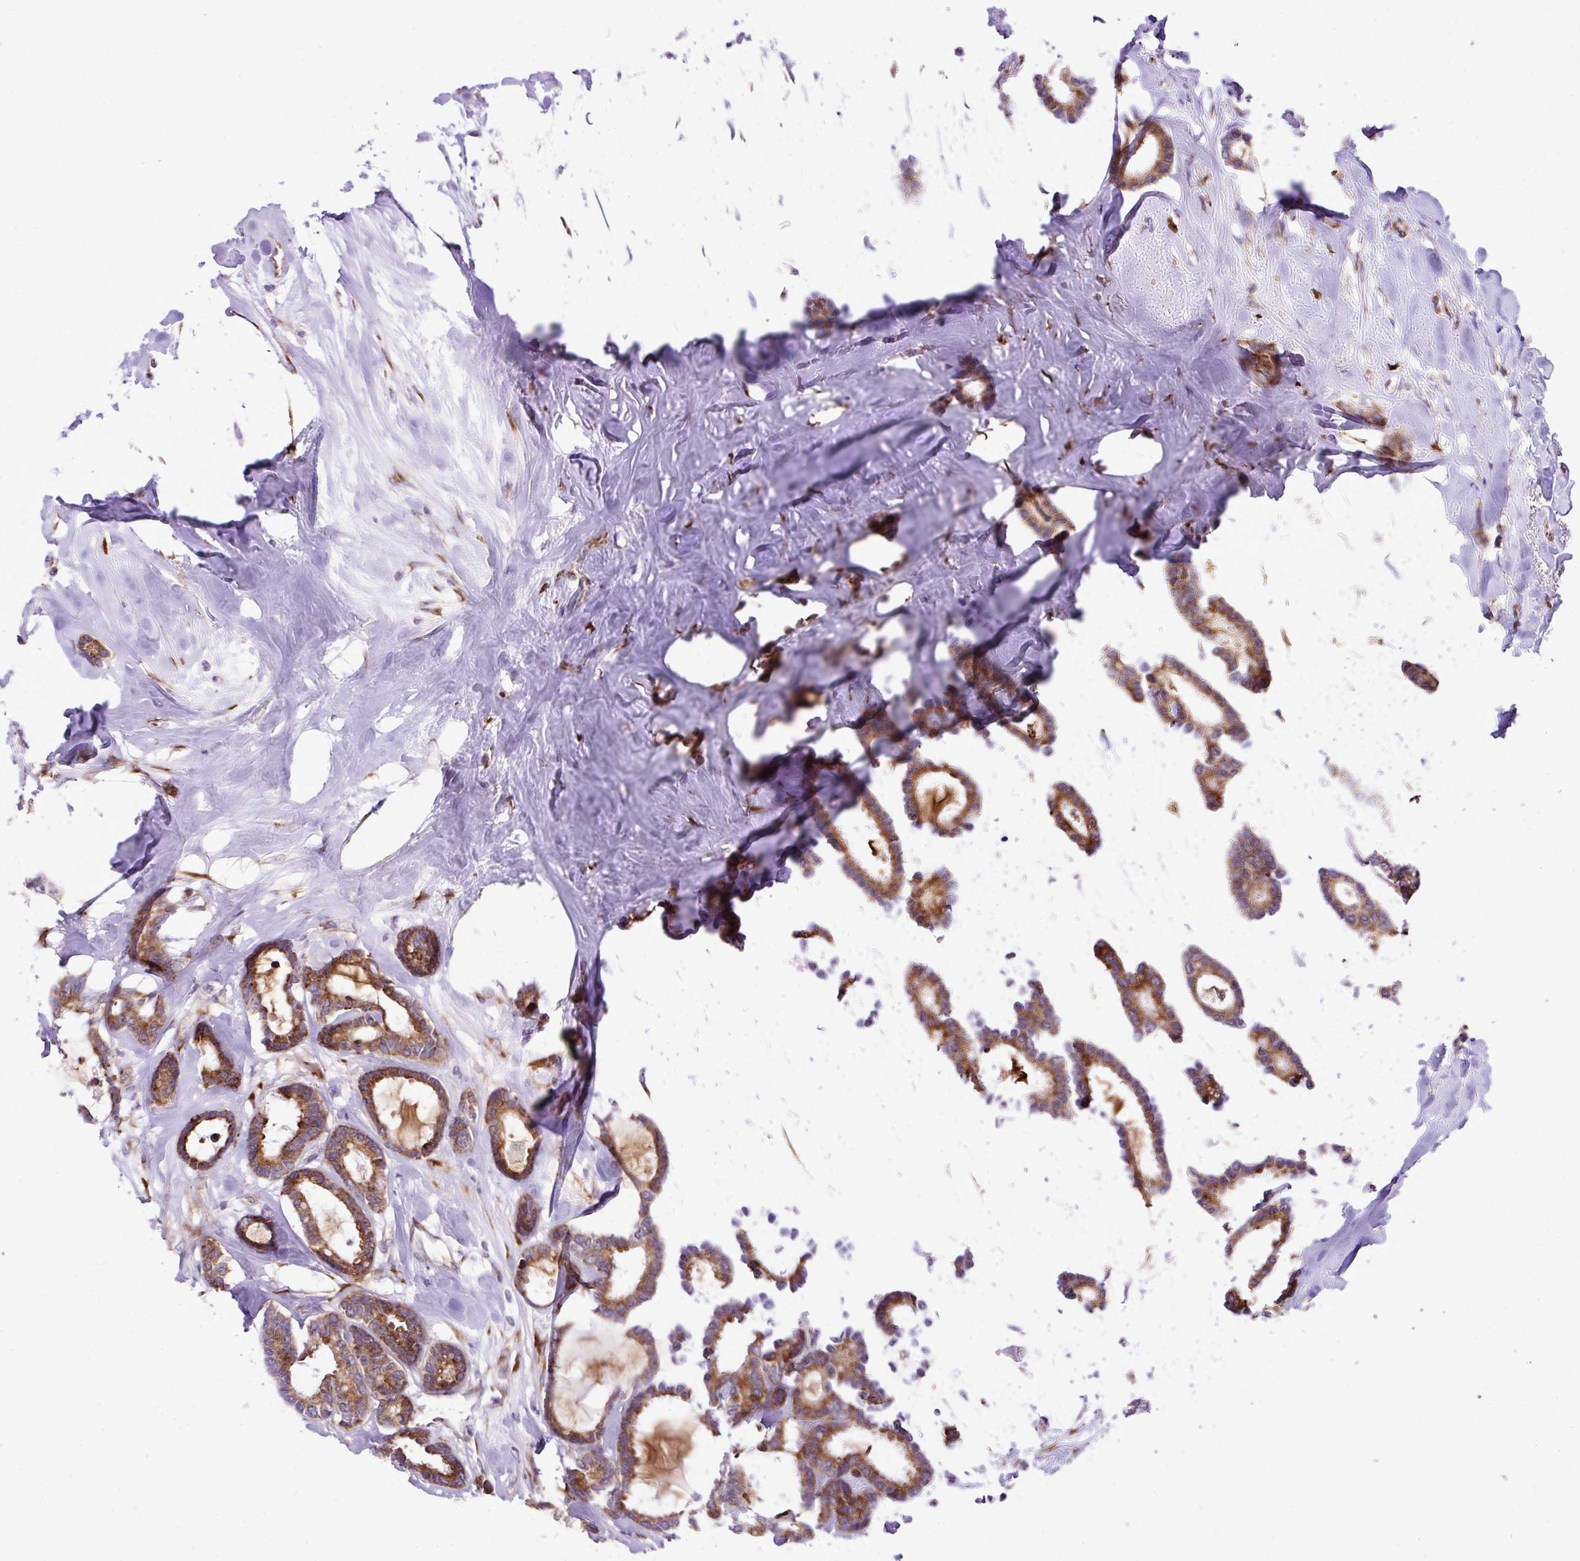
{"staining": {"intensity": "strong", "quantity": ">75%", "location": "cytoplasmic/membranous"}, "tissue": "breast cancer", "cell_type": "Tumor cells", "image_type": "cancer", "snomed": [{"axis": "morphology", "description": "Duct carcinoma"}, {"axis": "topography", "description": "Breast"}], "caption": "A photomicrograph of human breast infiltrating ductal carcinoma stained for a protein exhibits strong cytoplasmic/membranous brown staining in tumor cells.", "gene": "CFAP97", "patient": {"sex": "female", "age": 87}}